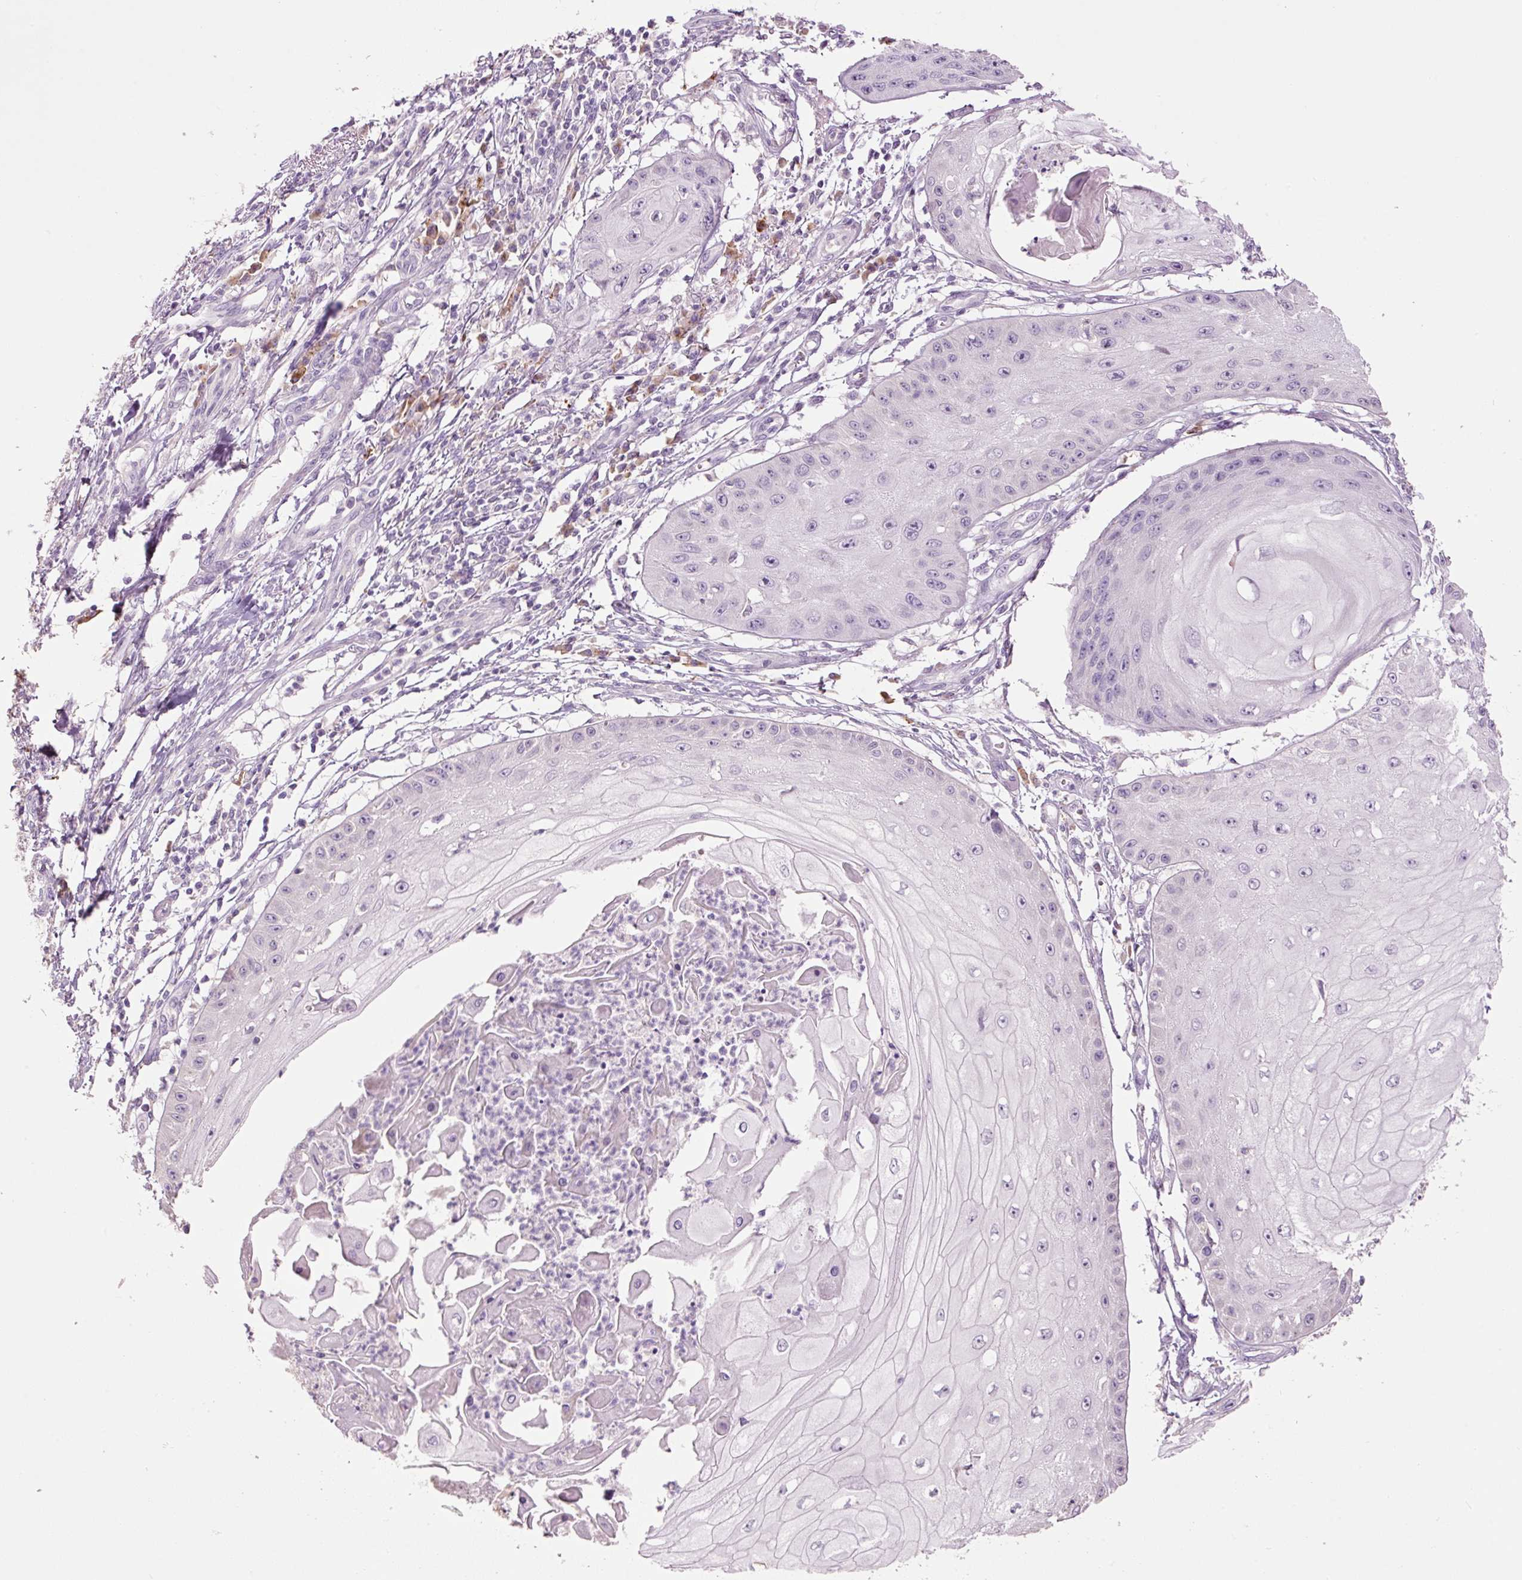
{"staining": {"intensity": "negative", "quantity": "none", "location": "none"}, "tissue": "skin cancer", "cell_type": "Tumor cells", "image_type": "cancer", "snomed": [{"axis": "morphology", "description": "Squamous cell carcinoma, NOS"}, {"axis": "topography", "description": "Skin"}], "caption": "This is a photomicrograph of immunohistochemistry staining of skin cancer, which shows no expression in tumor cells. The staining is performed using DAB (3,3'-diaminobenzidine) brown chromogen with nuclei counter-stained in using hematoxylin.", "gene": "HAX1", "patient": {"sex": "male", "age": 70}}